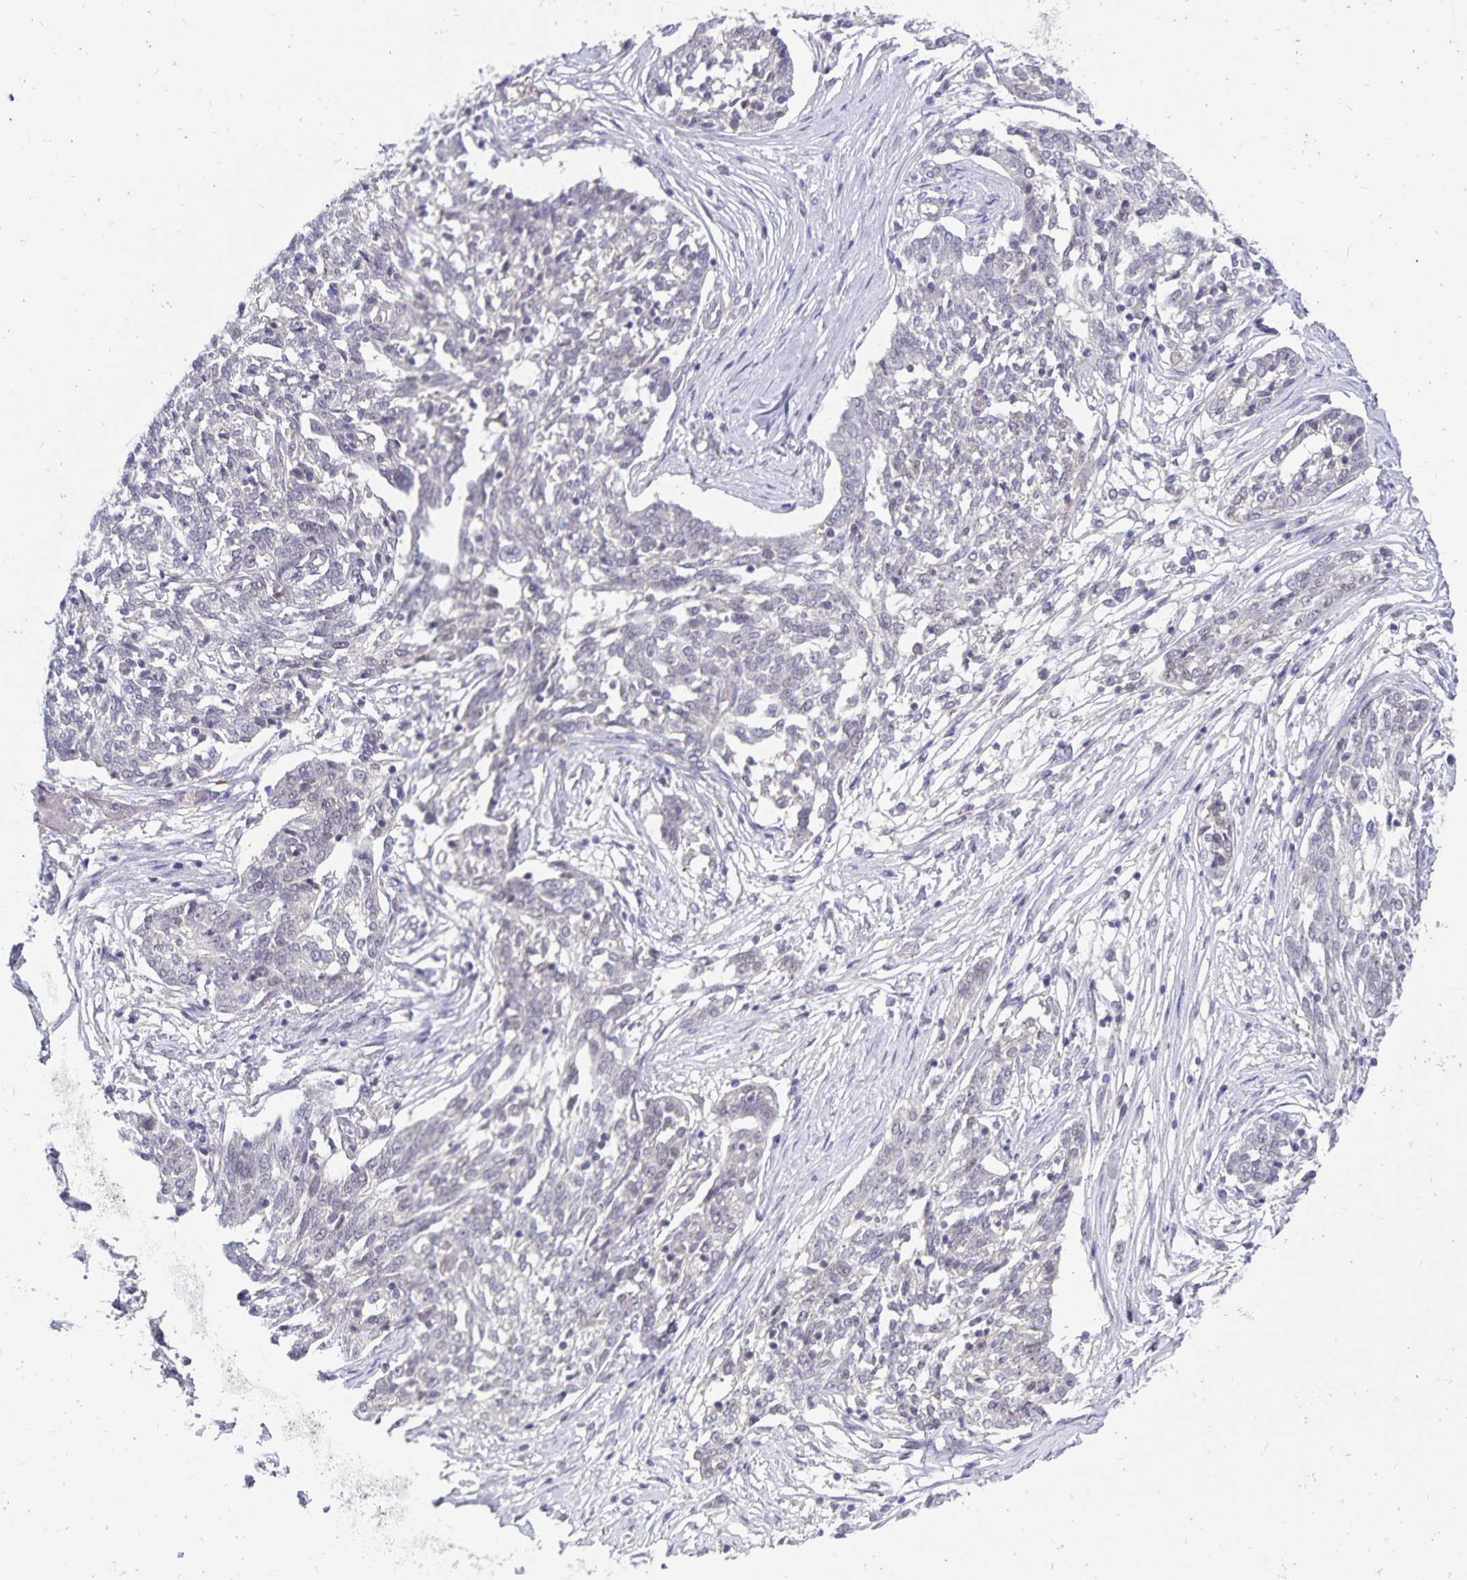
{"staining": {"intensity": "negative", "quantity": "none", "location": "none"}, "tissue": "ovarian cancer", "cell_type": "Tumor cells", "image_type": "cancer", "snomed": [{"axis": "morphology", "description": "Cystadenocarcinoma, serous, NOS"}, {"axis": "topography", "description": "Ovary"}], "caption": "Ovarian serous cystadenocarcinoma was stained to show a protein in brown. There is no significant expression in tumor cells.", "gene": "CDKN2B", "patient": {"sex": "female", "age": 67}}